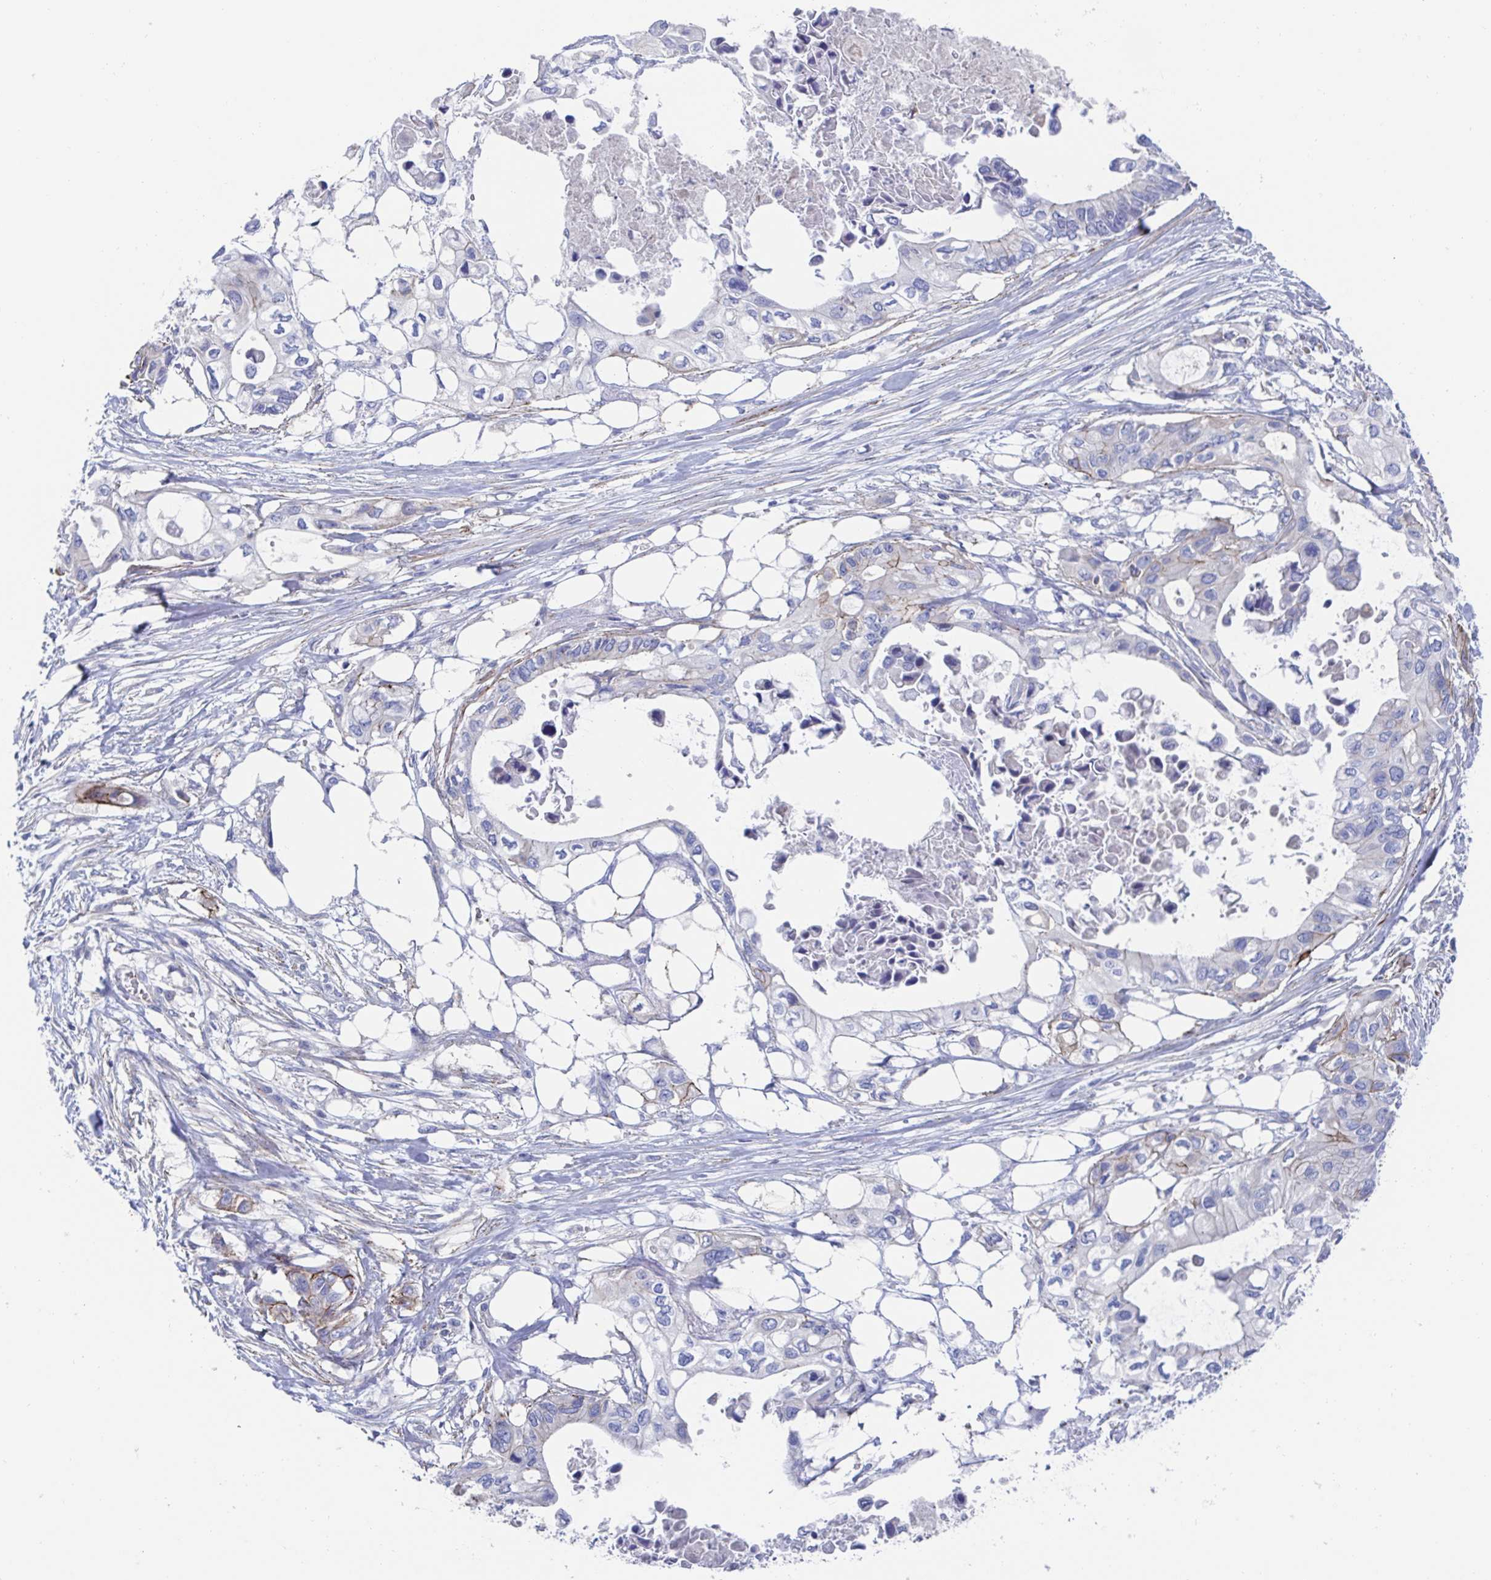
{"staining": {"intensity": "negative", "quantity": "none", "location": "none"}, "tissue": "pancreatic cancer", "cell_type": "Tumor cells", "image_type": "cancer", "snomed": [{"axis": "morphology", "description": "Adenocarcinoma, NOS"}, {"axis": "topography", "description": "Pancreas"}], "caption": "Photomicrograph shows no protein staining in tumor cells of pancreatic adenocarcinoma tissue. (Stains: DAB (3,3'-diaminobenzidine) immunohistochemistry (IHC) with hematoxylin counter stain, Microscopy: brightfield microscopy at high magnification).", "gene": "CDH2", "patient": {"sex": "female", "age": 63}}